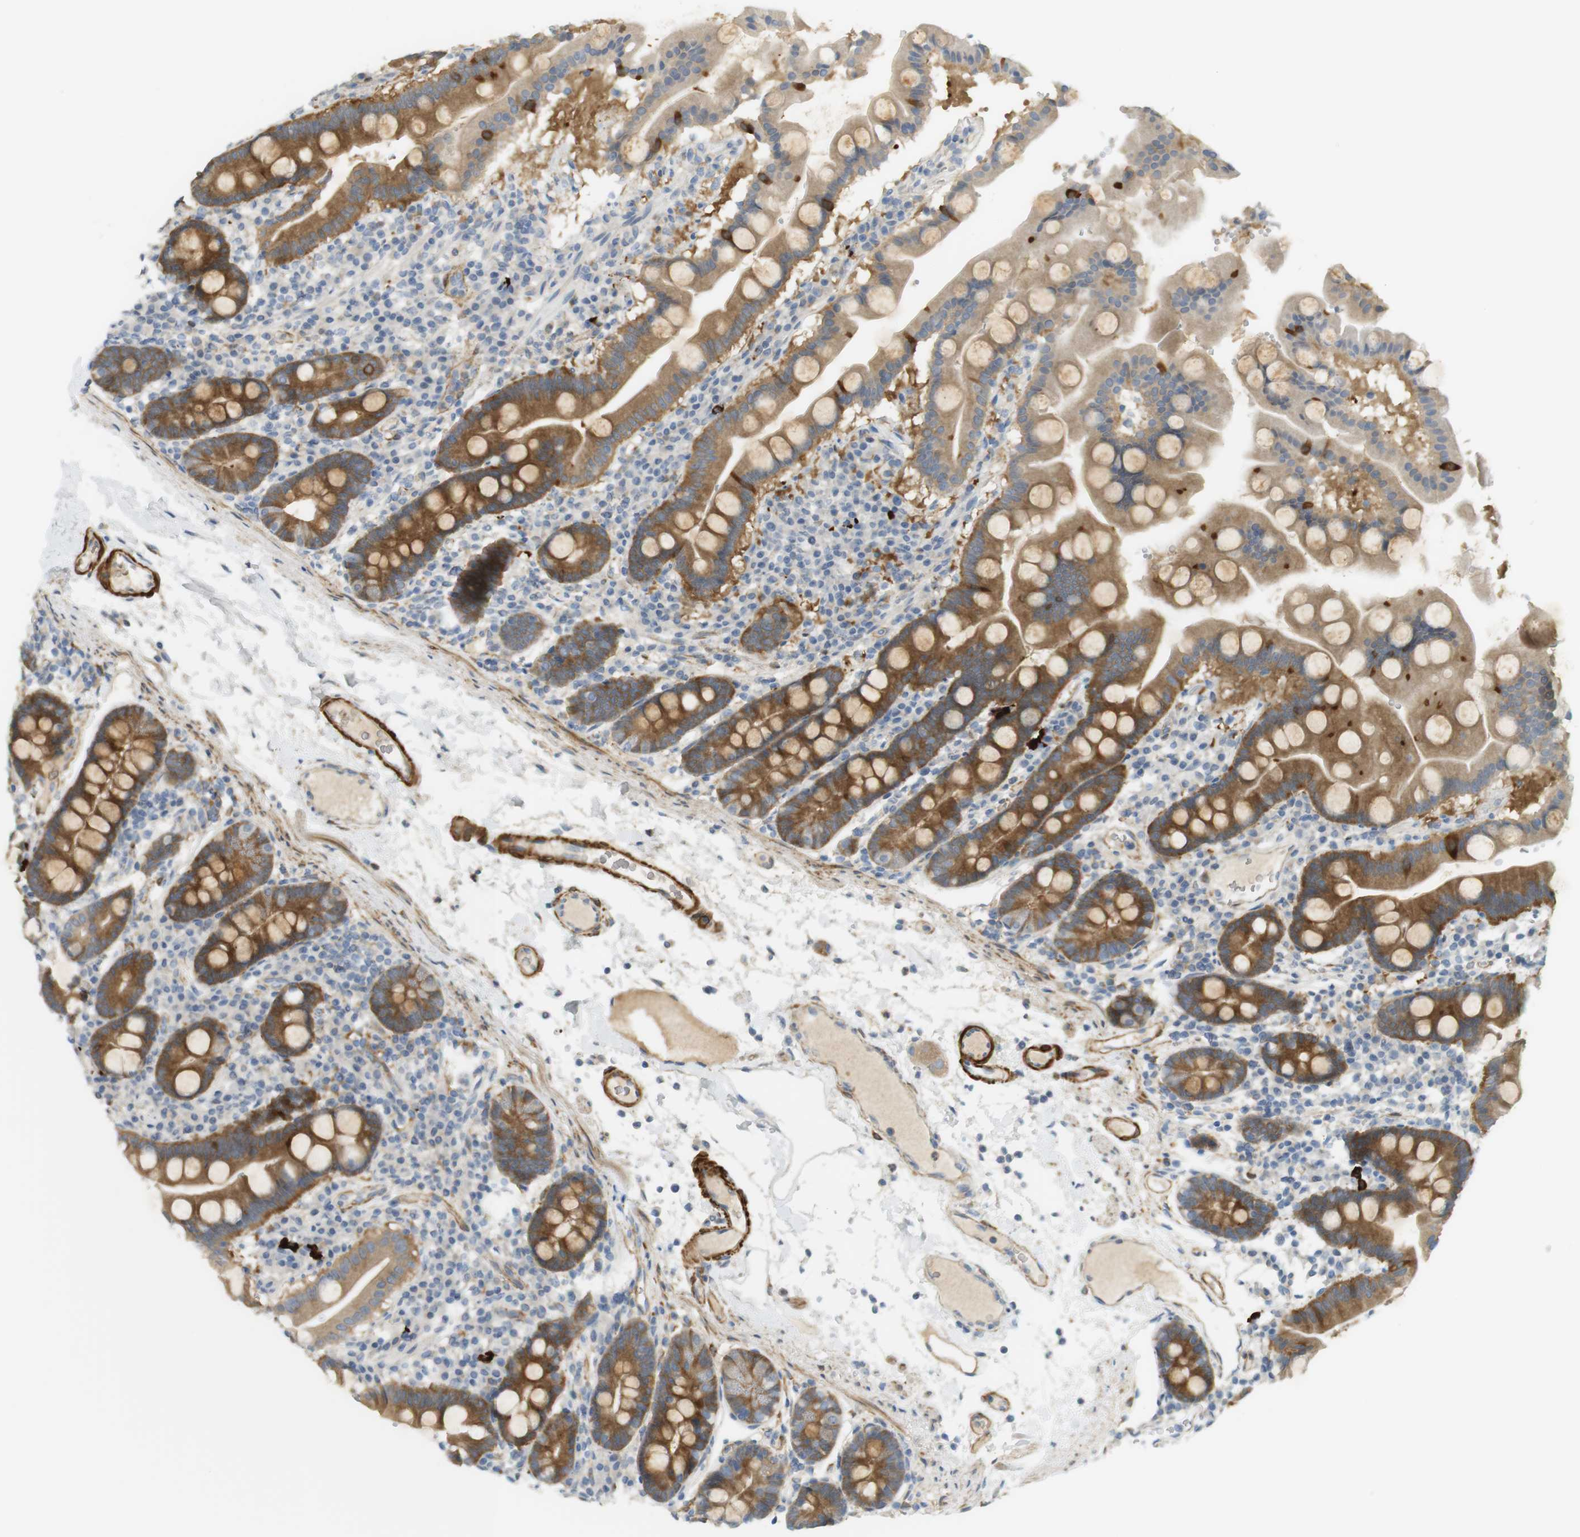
{"staining": {"intensity": "moderate", "quantity": ">75%", "location": "cytoplasmic/membranous"}, "tissue": "duodenum", "cell_type": "Glandular cells", "image_type": "normal", "snomed": [{"axis": "morphology", "description": "Normal tissue, NOS"}, {"axis": "topography", "description": "Duodenum"}], "caption": "Approximately >75% of glandular cells in benign human duodenum display moderate cytoplasmic/membranous protein positivity as visualized by brown immunohistochemical staining.", "gene": "PDE3A", "patient": {"sex": "male", "age": 50}}